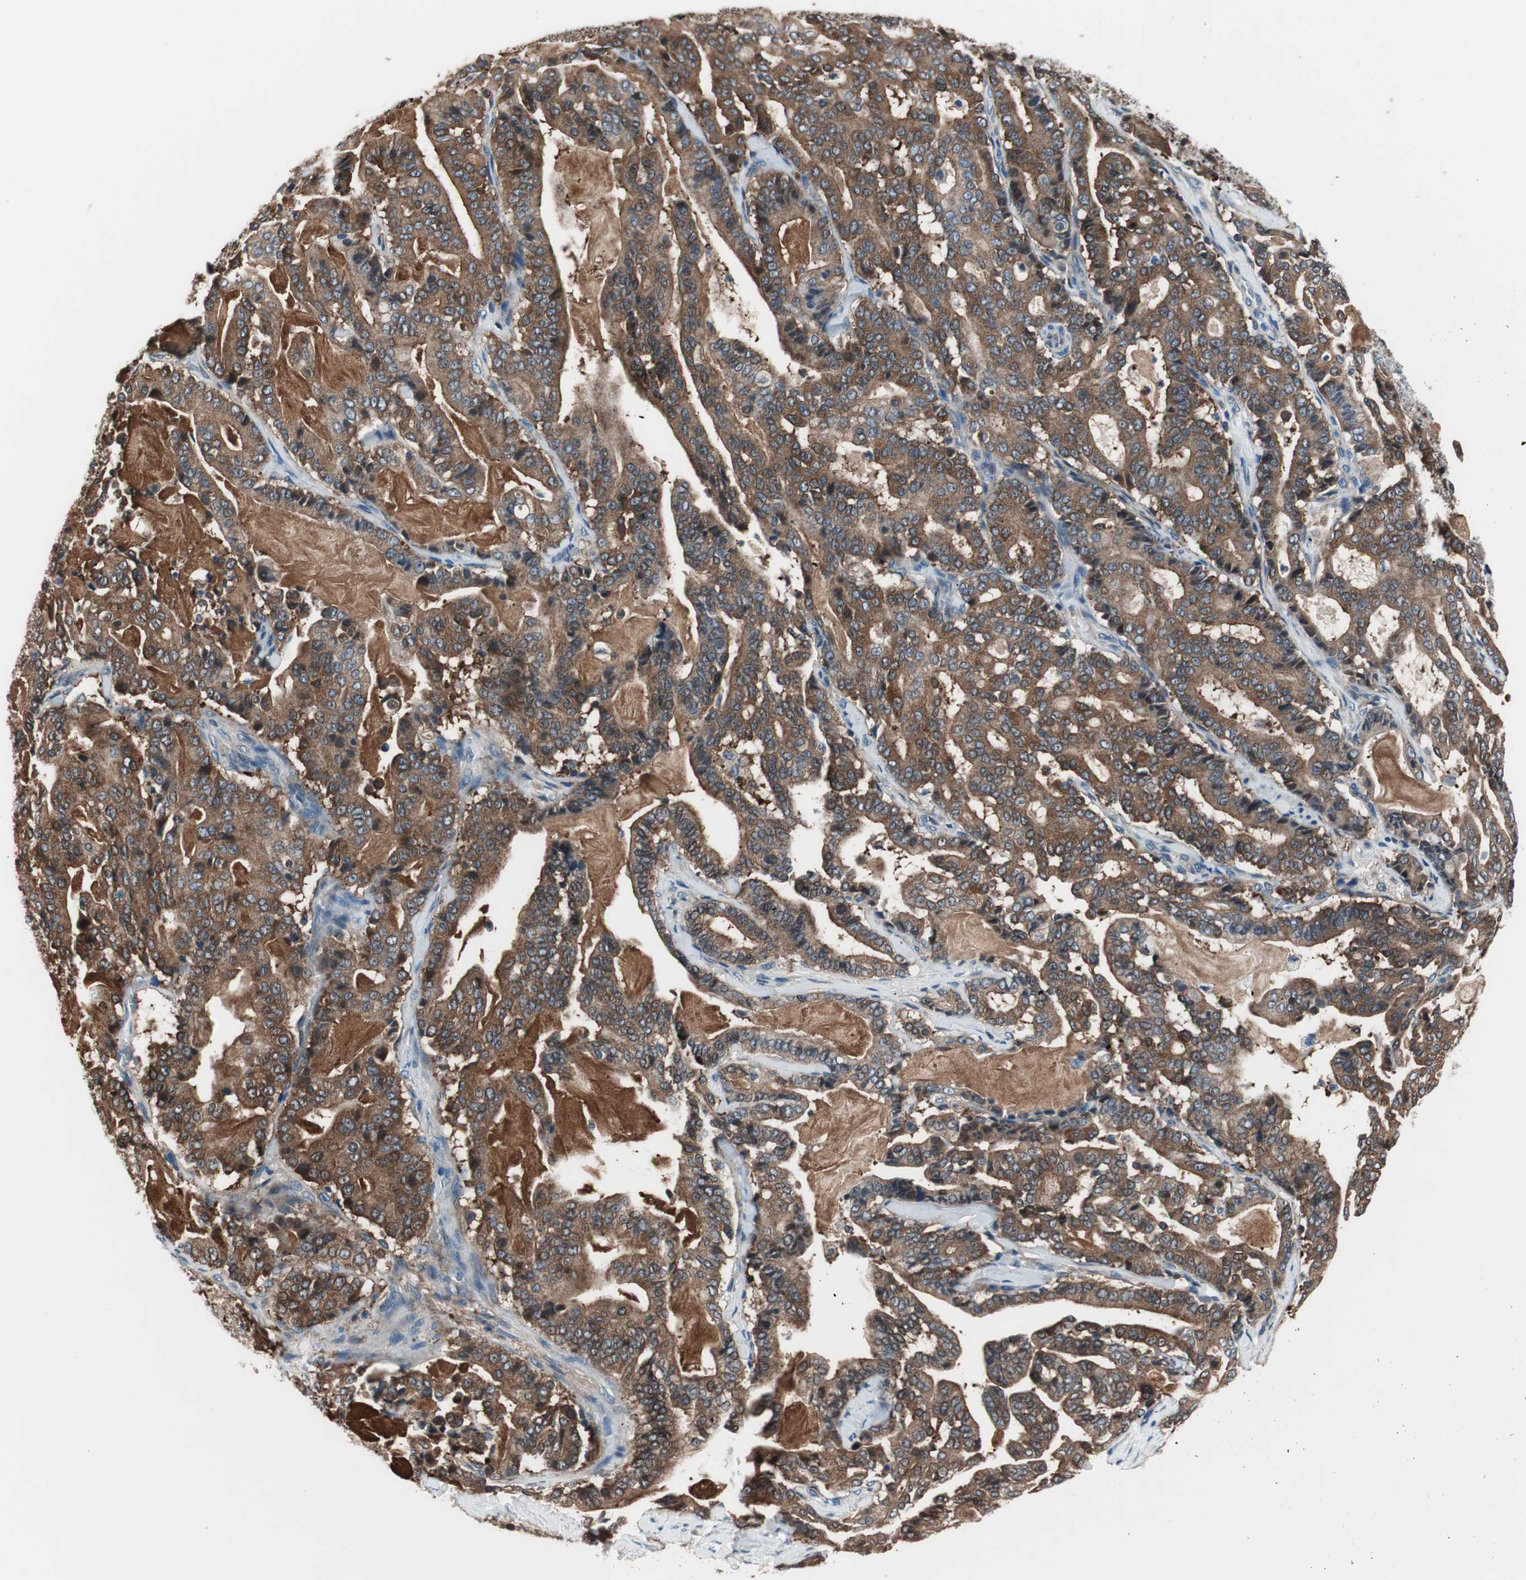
{"staining": {"intensity": "strong", "quantity": ">75%", "location": "cytoplasmic/membranous"}, "tissue": "pancreatic cancer", "cell_type": "Tumor cells", "image_type": "cancer", "snomed": [{"axis": "morphology", "description": "Adenocarcinoma, NOS"}, {"axis": "topography", "description": "Pancreas"}], "caption": "IHC (DAB) staining of human adenocarcinoma (pancreatic) demonstrates strong cytoplasmic/membranous protein staining in approximately >75% of tumor cells.", "gene": "PRDX2", "patient": {"sex": "male", "age": 63}}